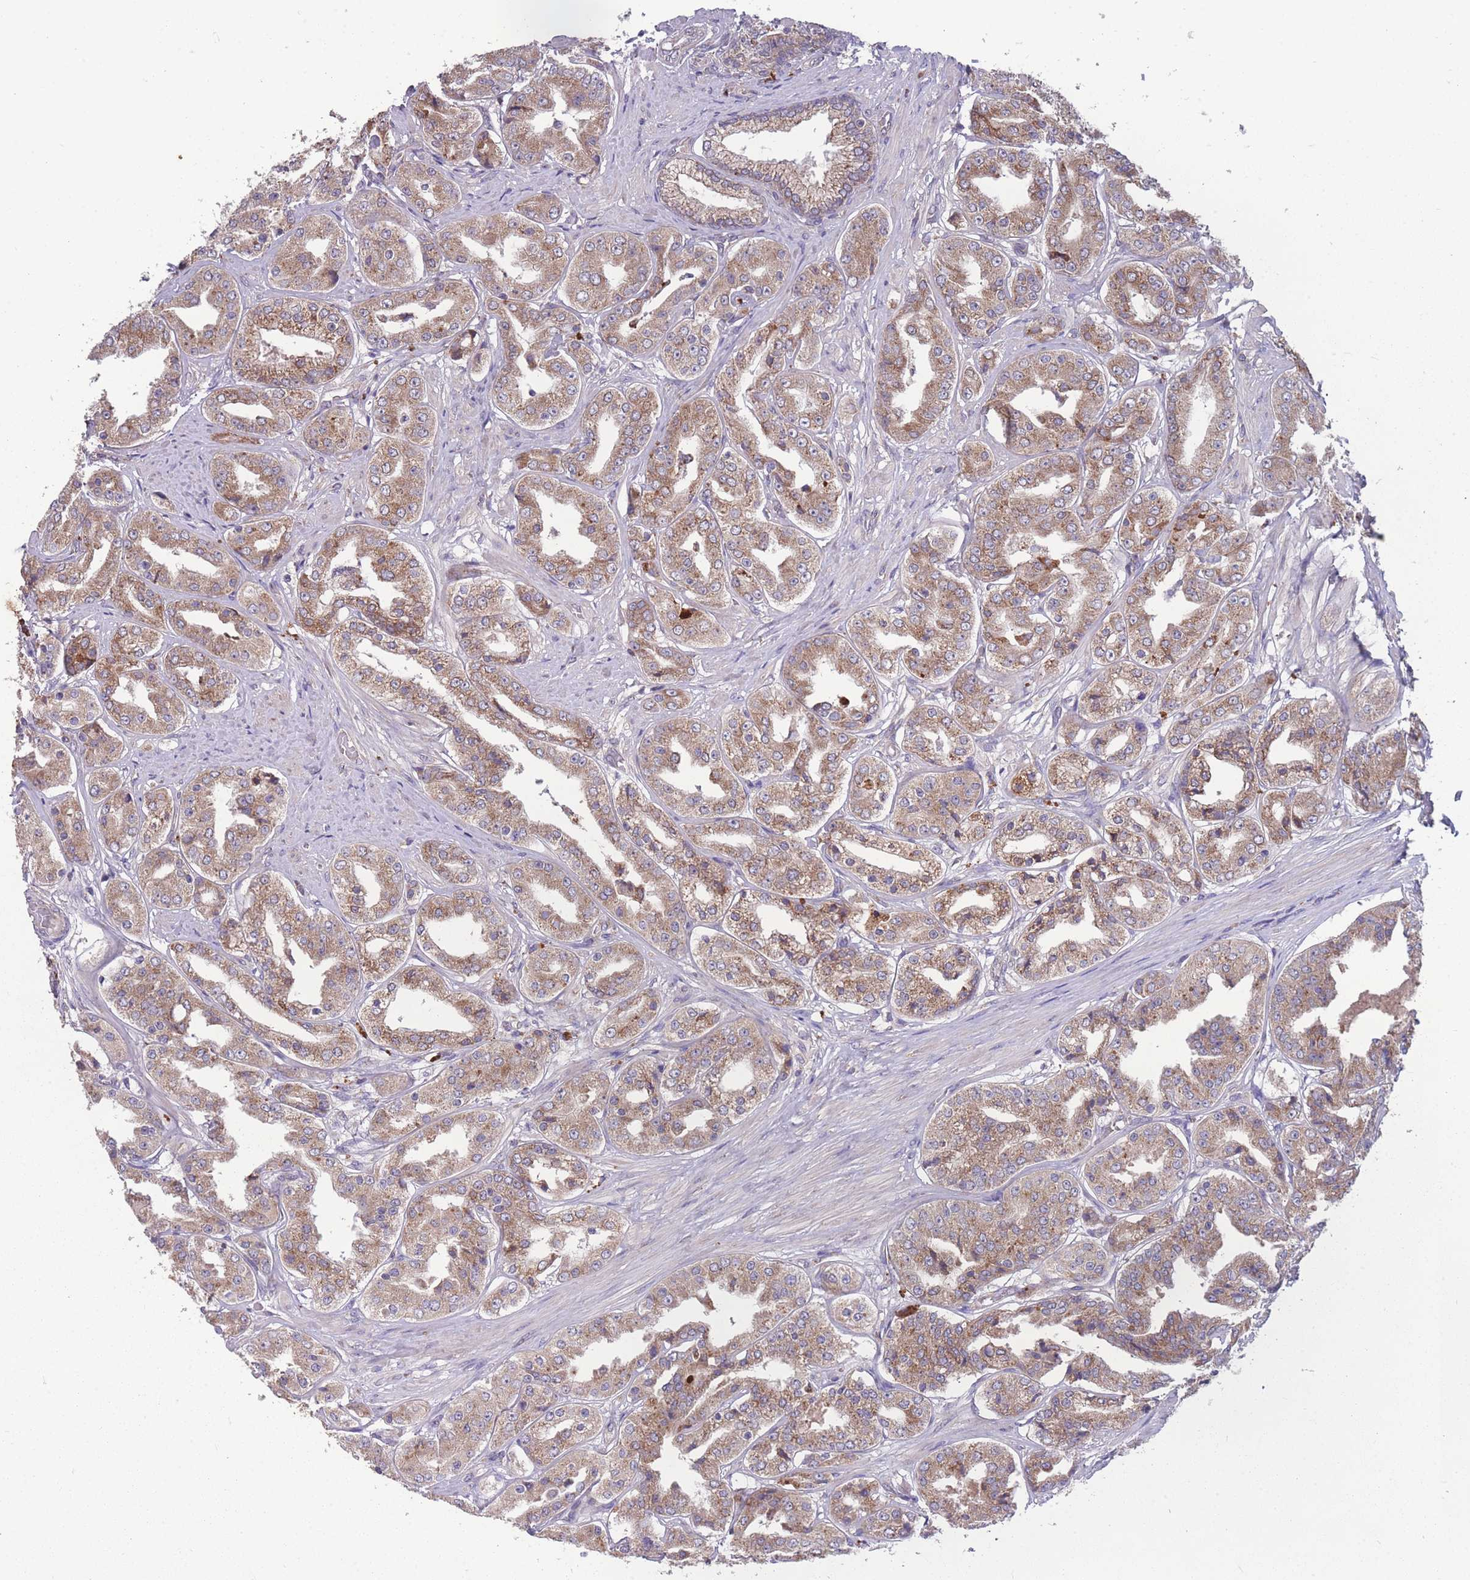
{"staining": {"intensity": "moderate", "quantity": ">75%", "location": "cytoplasmic/membranous"}, "tissue": "prostate cancer", "cell_type": "Tumor cells", "image_type": "cancer", "snomed": [{"axis": "morphology", "description": "Adenocarcinoma, High grade"}, {"axis": "topography", "description": "Prostate"}], "caption": "About >75% of tumor cells in human prostate cancer reveal moderate cytoplasmic/membranous protein expression as visualized by brown immunohistochemical staining.", "gene": "STIM2", "patient": {"sex": "male", "age": 63}}